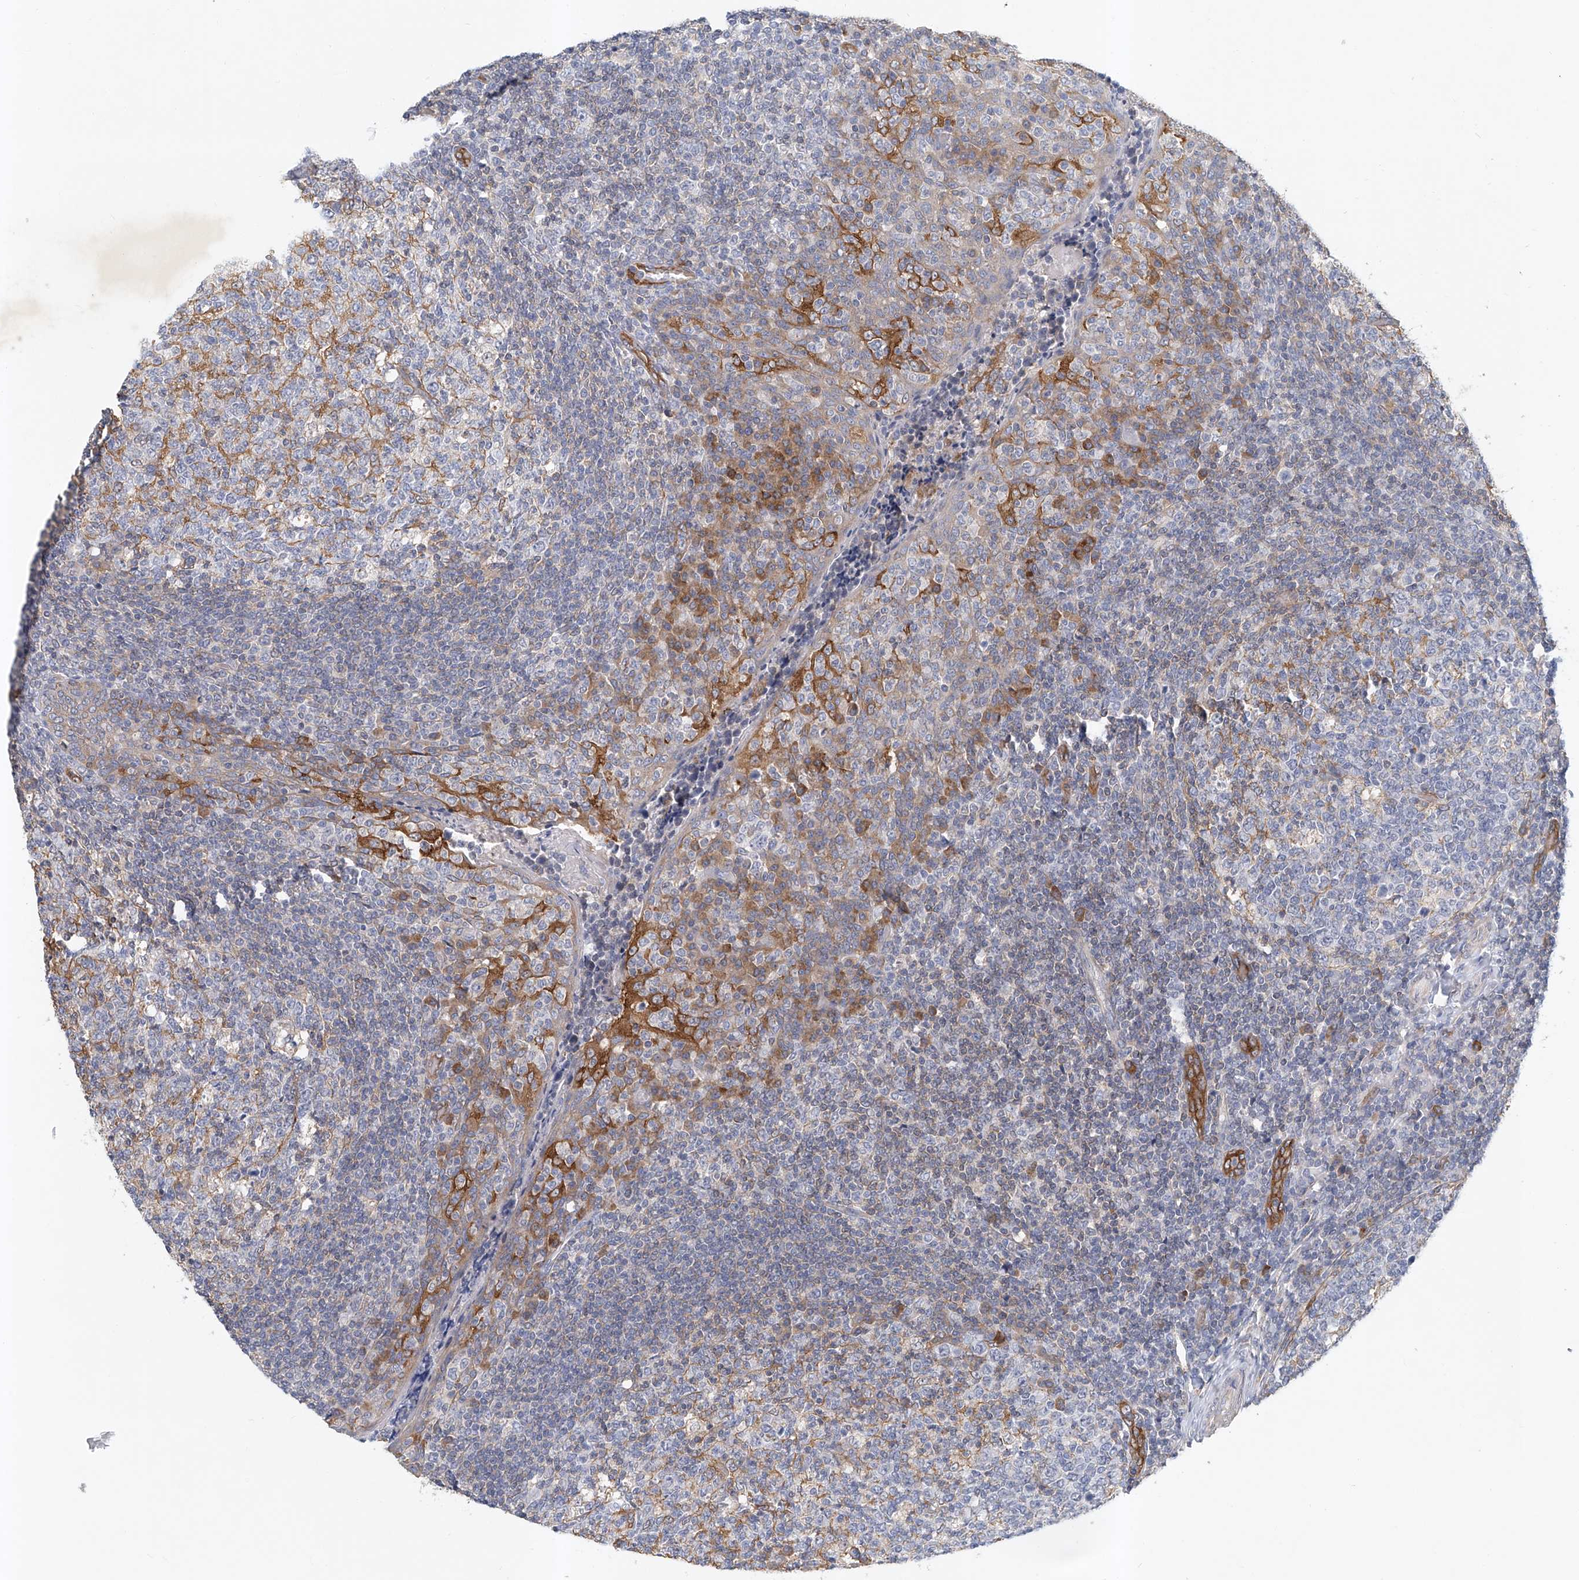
{"staining": {"intensity": "moderate", "quantity": "<25%", "location": "cytoplasmic/membranous"}, "tissue": "tonsil", "cell_type": "Germinal center cells", "image_type": "normal", "snomed": [{"axis": "morphology", "description": "Normal tissue, NOS"}, {"axis": "topography", "description": "Tonsil"}], "caption": "This photomicrograph demonstrates immunohistochemistry (IHC) staining of benign tonsil, with low moderate cytoplasmic/membranous positivity in approximately <25% of germinal center cells.", "gene": "CARMIL1", "patient": {"sex": "female", "age": 19}}